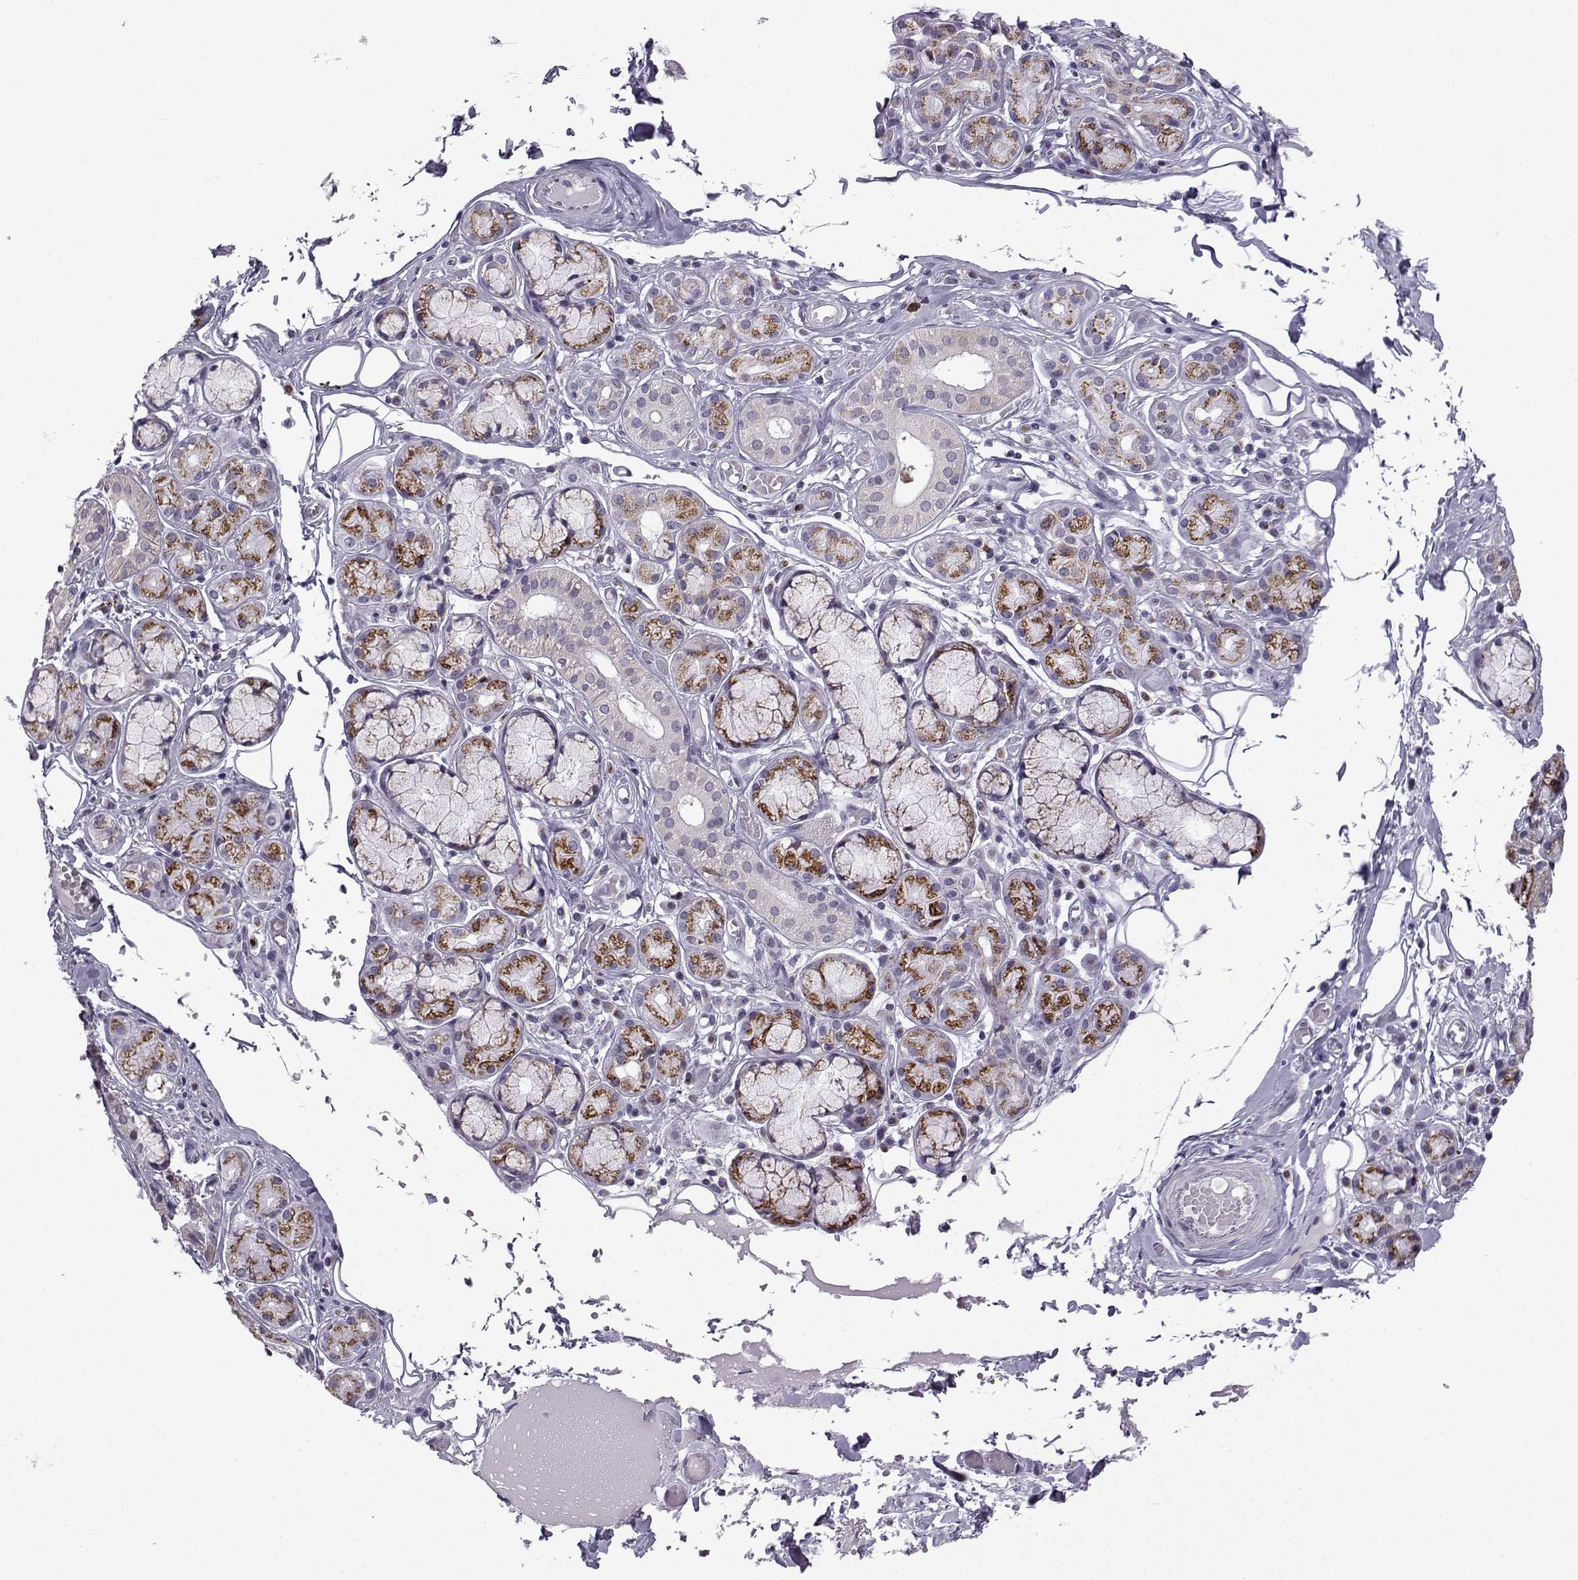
{"staining": {"intensity": "strong", "quantity": "25%-75%", "location": "cytoplasmic/membranous"}, "tissue": "salivary gland", "cell_type": "Glandular cells", "image_type": "normal", "snomed": [{"axis": "morphology", "description": "Normal tissue, NOS"}, {"axis": "topography", "description": "Salivary gland"}, {"axis": "topography", "description": "Peripheral nerve tissue"}], "caption": "Protein staining of unremarkable salivary gland reveals strong cytoplasmic/membranous positivity in approximately 25%-75% of glandular cells. The staining was performed using DAB to visualize the protein expression in brown, while the nuclei were stained in blue with hematoxylin (Magnification: 20x).", "gene": "HTR7", "patient": {"sex": "male", "age": 71}}